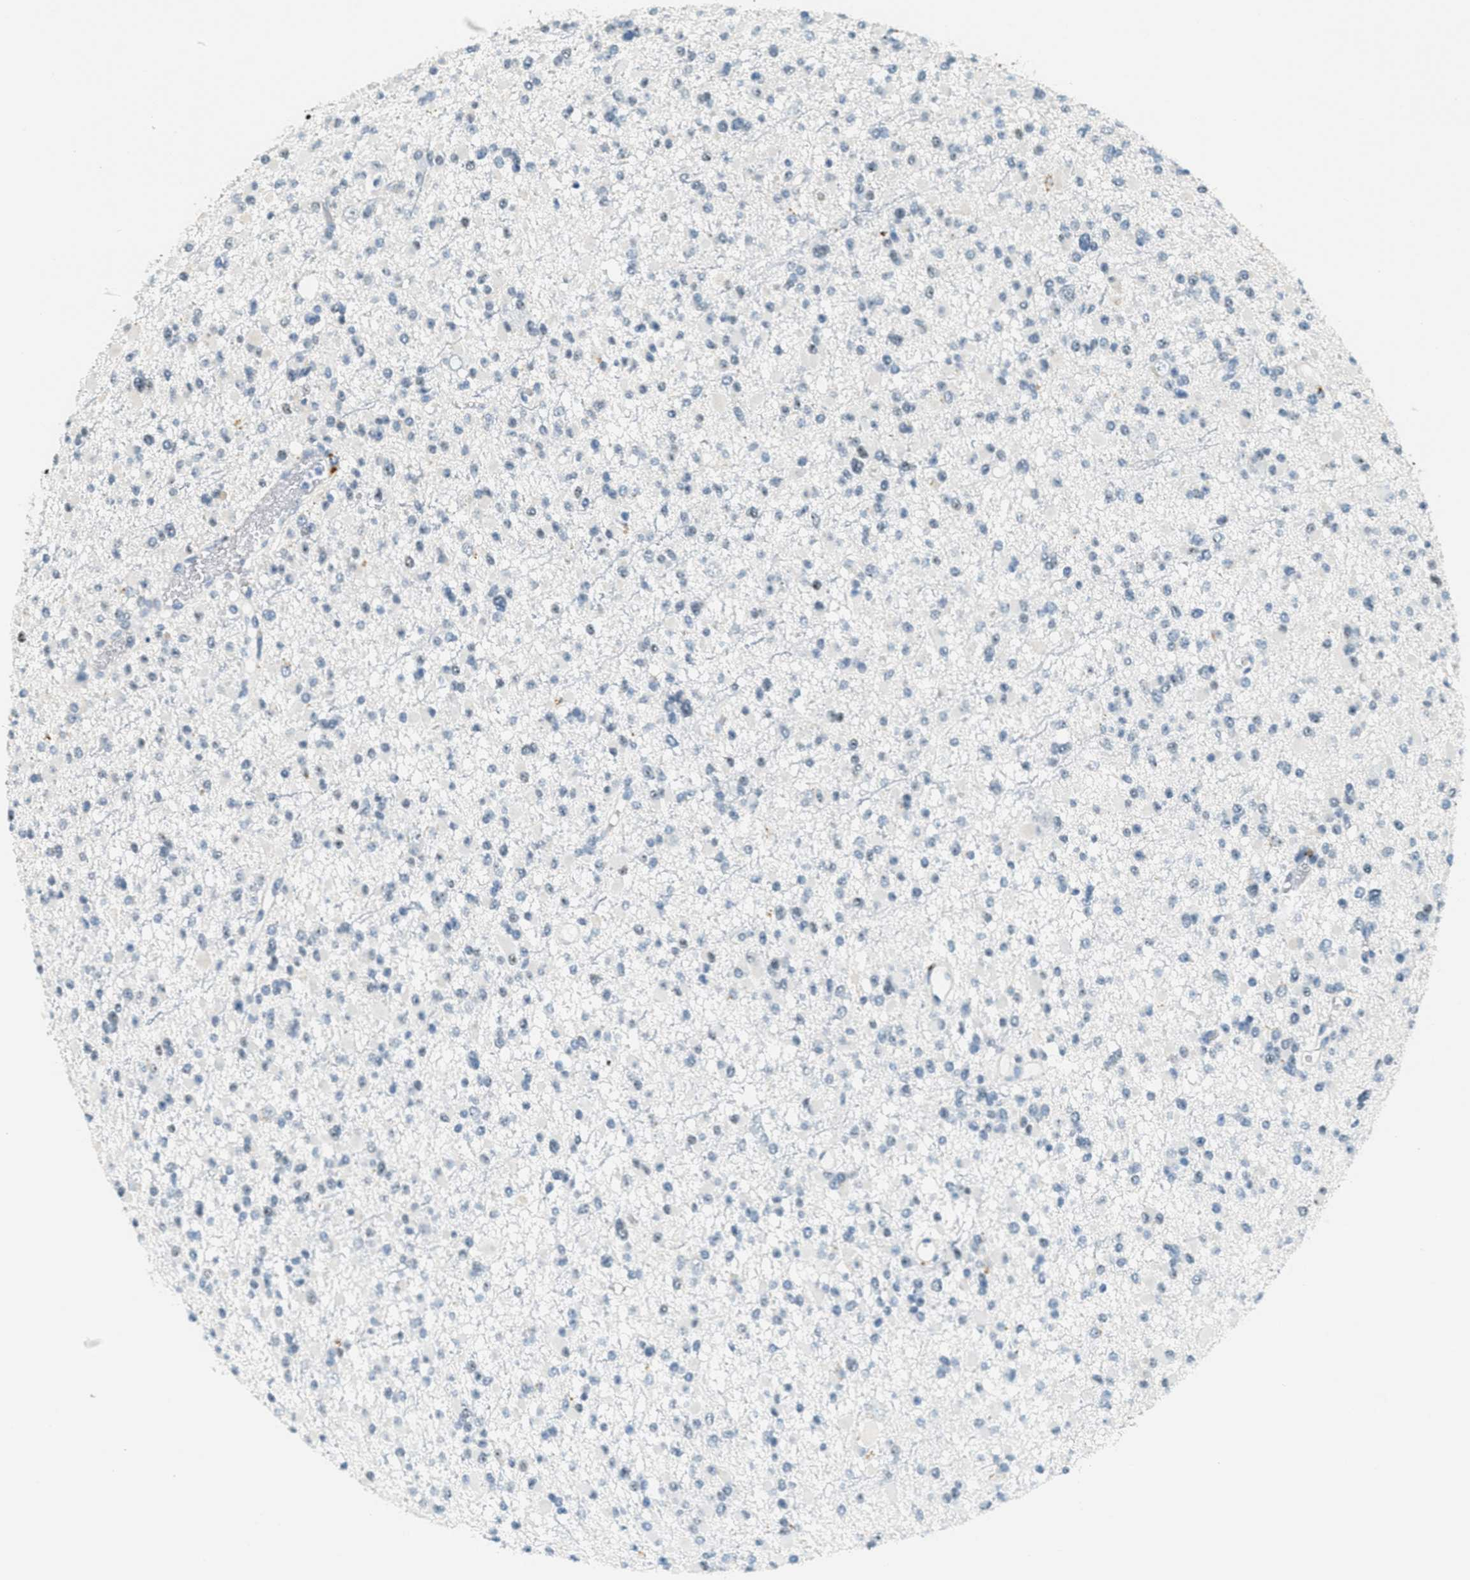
{"staining": {"intensity": "negative", "quantity": "none", "location": "none"}, "tissue": "glioma", "cell_type": "Tumor cells", "image_type": "cancer", "snomed": [{"axis": "morphology", "description": "Glioma, malignant, Low grade"}, {"axis": "topography", "description": "Brain"}], "caption": "Malignant glioma (low-grade) was stained to show a protein in brown. There is no significant expression in tumor cells.", "gene": "DDX47", "patient": {"sex": "female", "age": 22}}